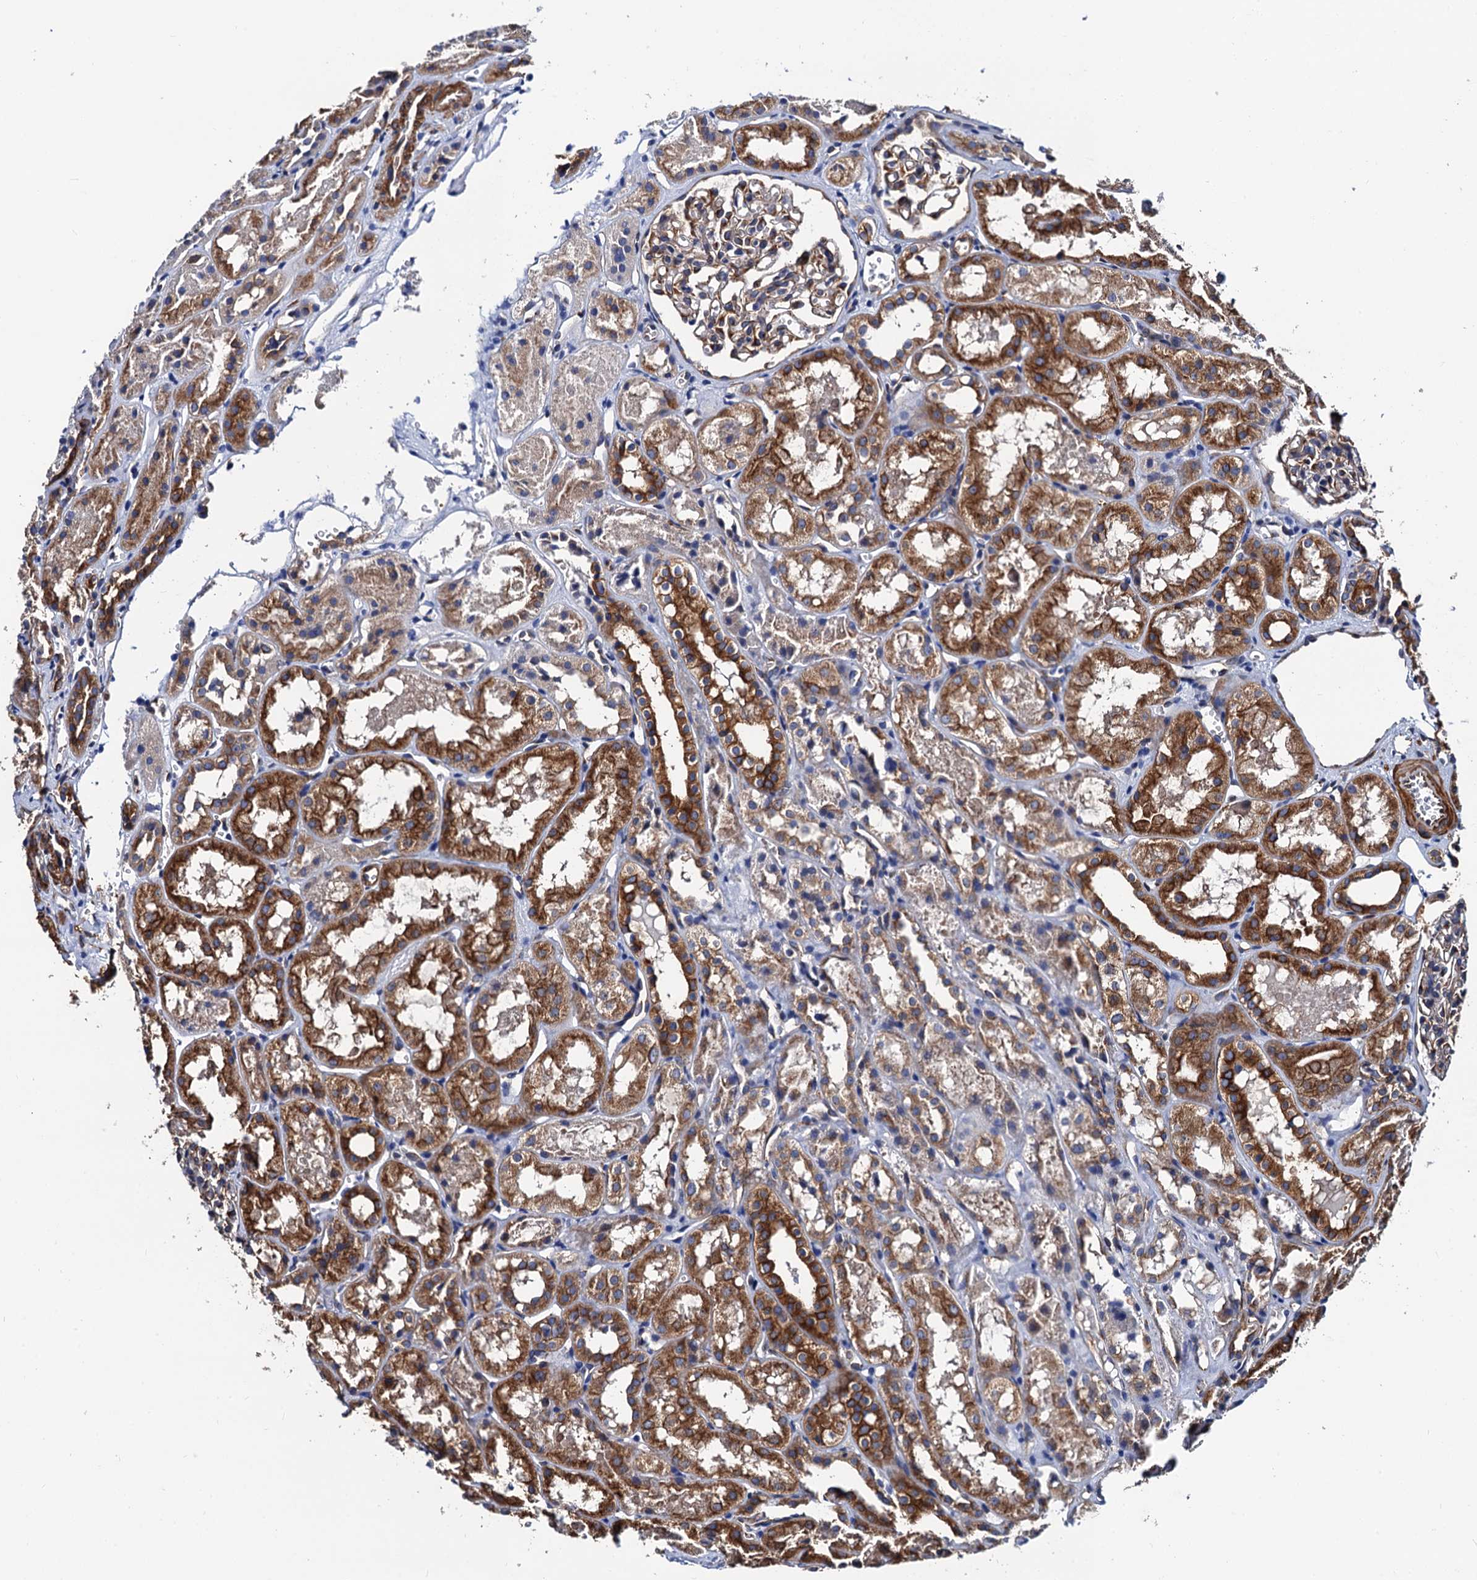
{"staining": {"intensity": "moderate", "quantity": "<25%", "location": "cytoplasmic/membranous"}, "tissue": "kidney", "cell_type": "Cells in glomeruli", "image_type": "normal", "snomed": [{"axis": "morphology", "description": "Normal tissue, NOS"}, {"axis": "topography", "description": "Kidney"}], "caption": "A high-resolution image shows IHC staining of normal kidney, which displays moderate cytoplasmic/membranous expression in about <25% of cells in glomeruli.", "gene": "ZDHHC18", "patient": {"sex": "male", "age": 16}}